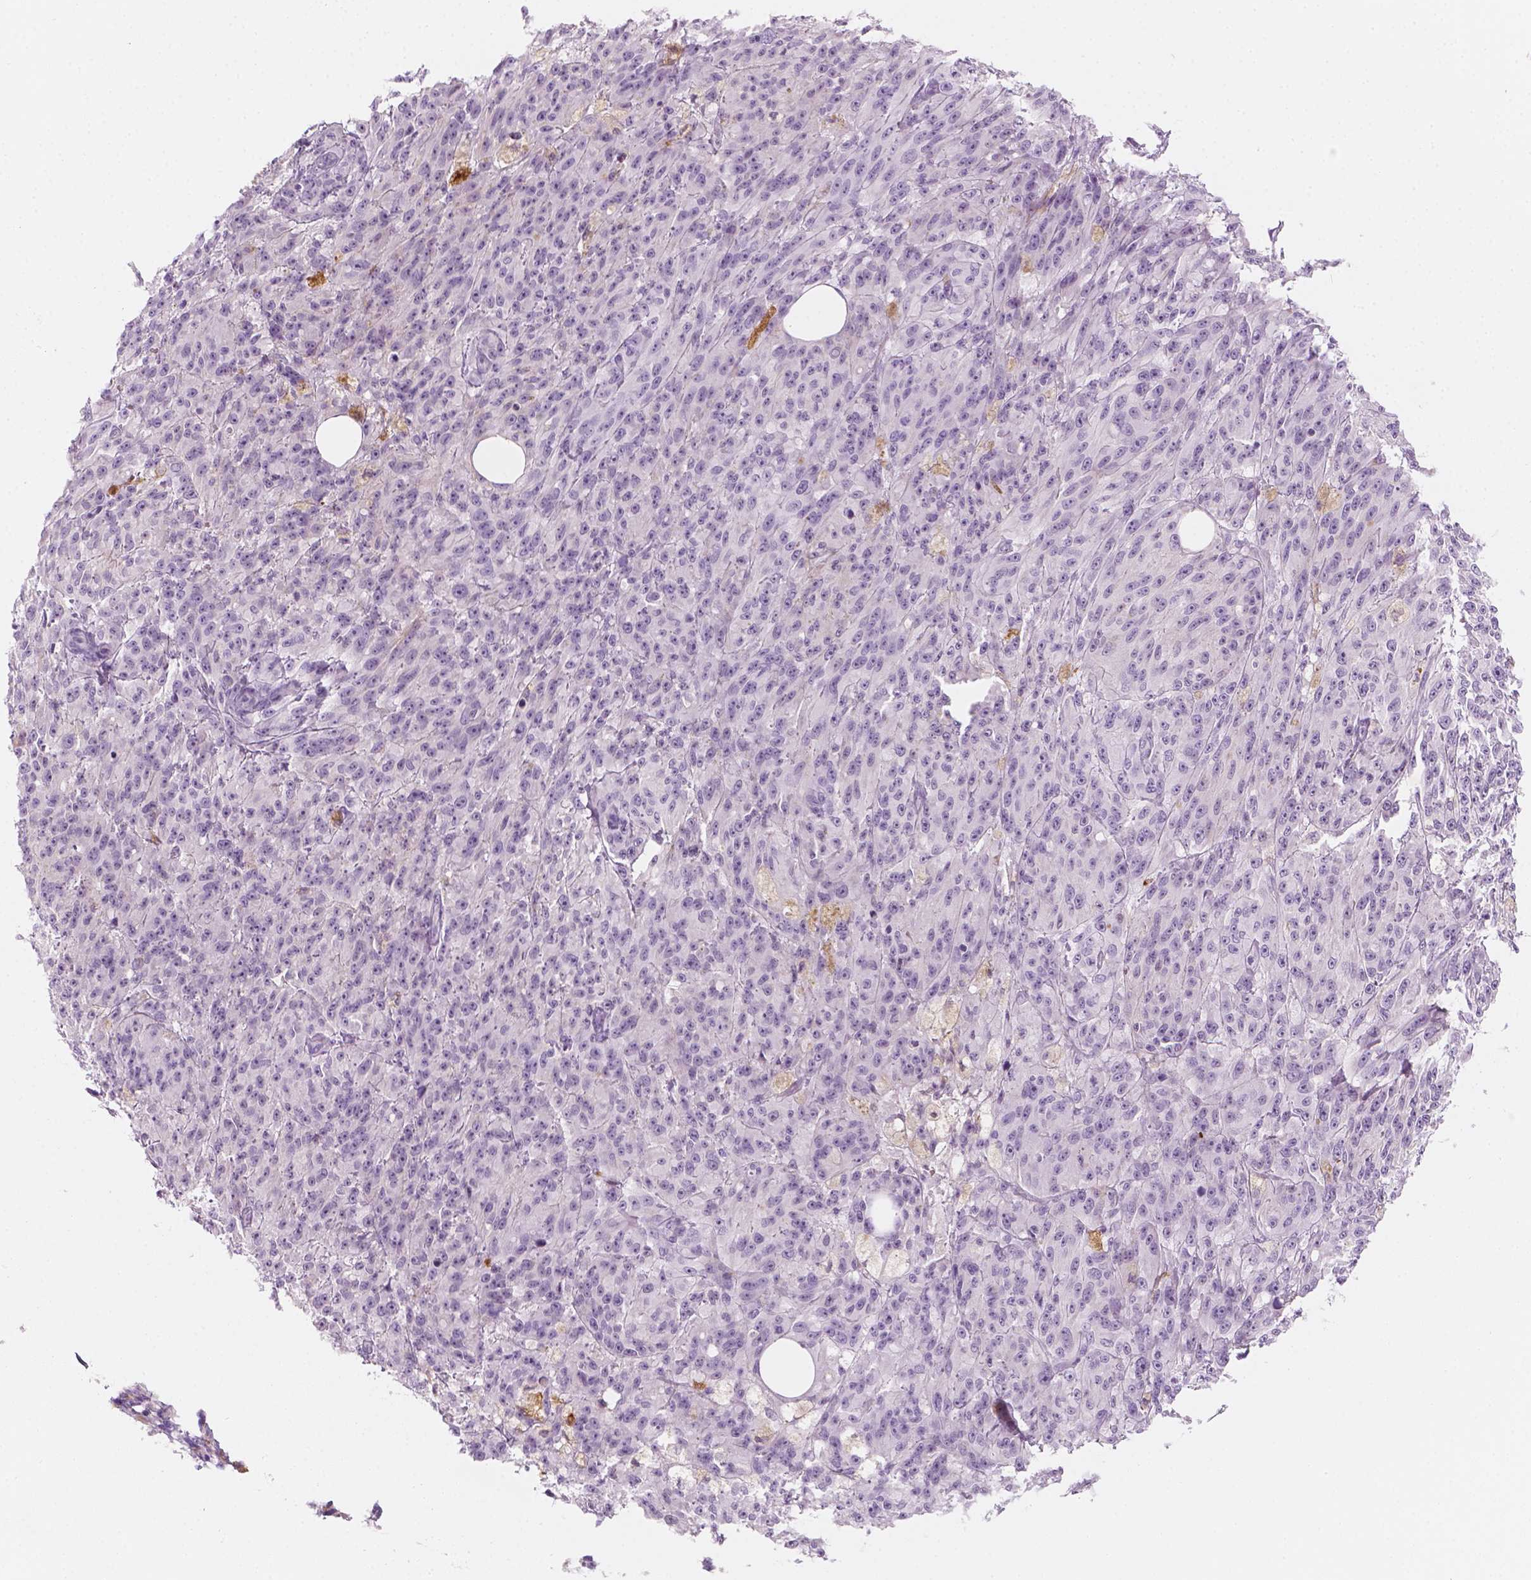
{"staining": {"intensity": "negative", "quantity": "none", "location": "none"}, "tissue": "melanoma", "cell_type": "Tumor cells", "image_type": "cancer", "snomed": [{"axis": "morphology", "description": "Malignant melanoma, NOS"}, {"axis": "topography", "description": "Skin"}], "caption": "DAB (3,3'-diaminobenzidine) immunohistochemical staining of human malignant melanoma demonstrates no significant positivity in tumor cells.", "gene": "CES1", "patient": {"sex": "female", "age": 34}}